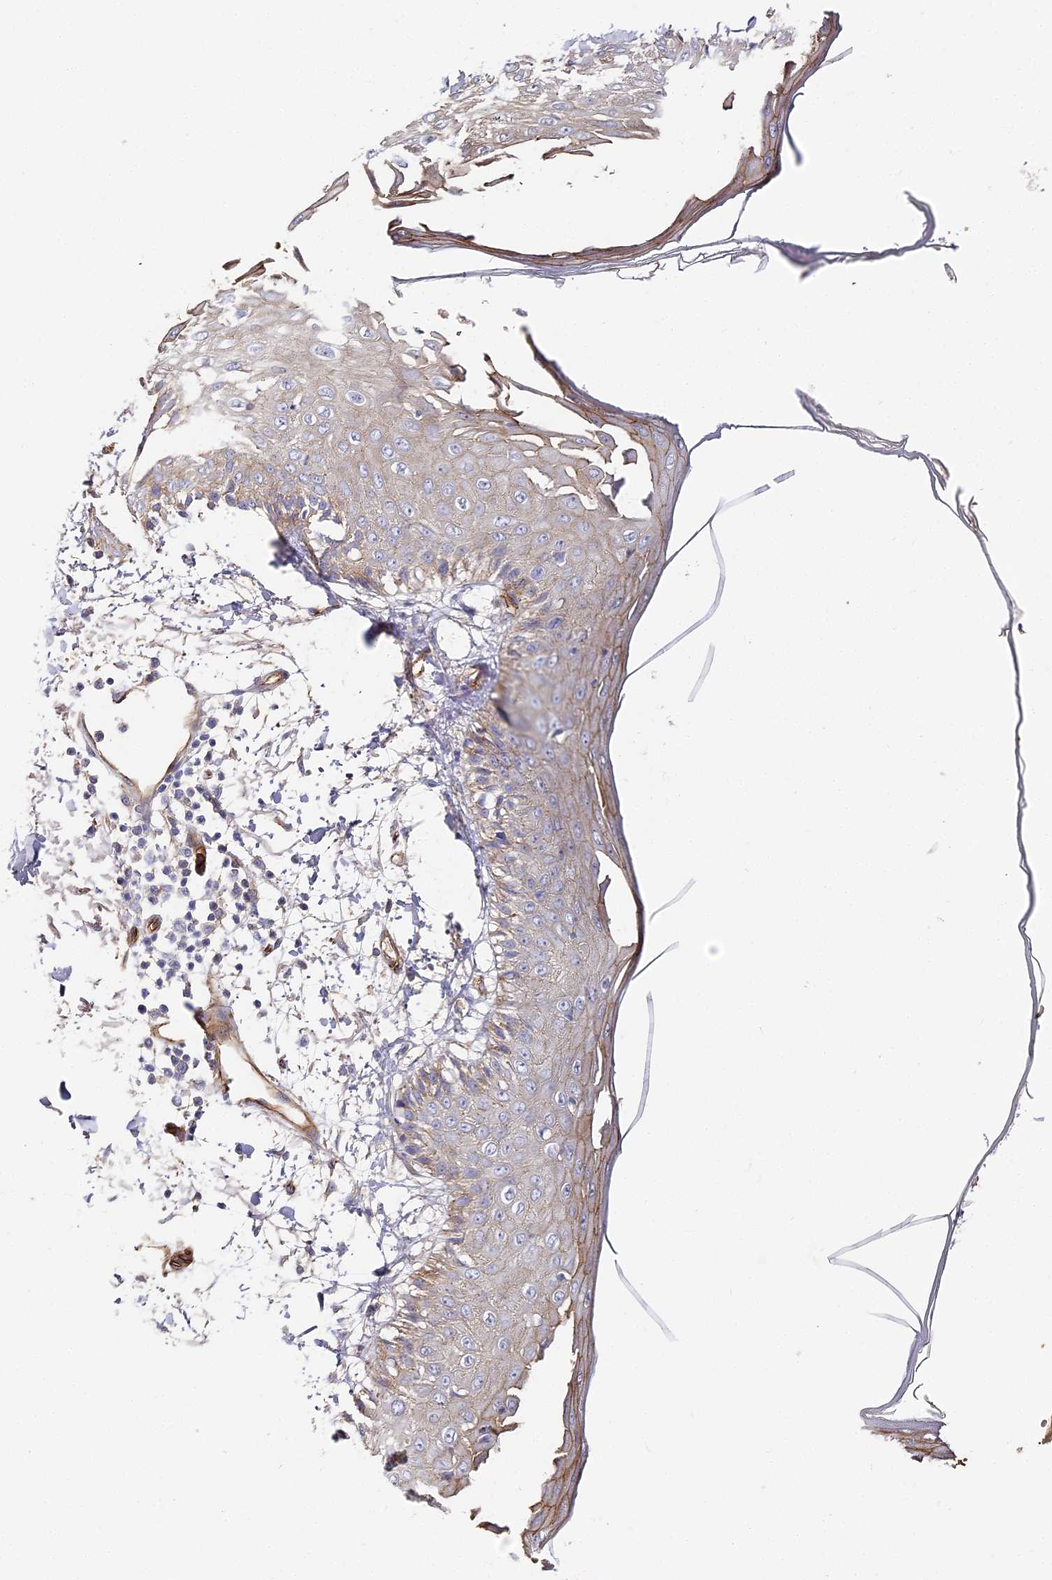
{"staining": {"intensity": "negative", "quantity": "none", "location": "none"}, "tissue": "skin", "cell_type": "Fibroblasts", "image_type": "normal", "snomed": [{"axis": "morphology", "description": "Normal tissue, NOS"}, {"axis": "morphology", "description": "Squamous cell carcinoma, NOS"}, {"axis": "topography", "description": "Skin"}, {"axis": "topography", "description": "Peripheral nerve tissue"}], "caption": "DAB (3,3'-diaminobenzidine) immunohistochemical staining of normal human skin shows no significant staining in fibroblasts. Brightfield microscopy of immunohistochemistry (IHC) stained with DAB (brown) and hematoxylin (blue), captured at high magnification.", "gene": "CCDC30", "patient": {"sex": "male", "age": 83}}